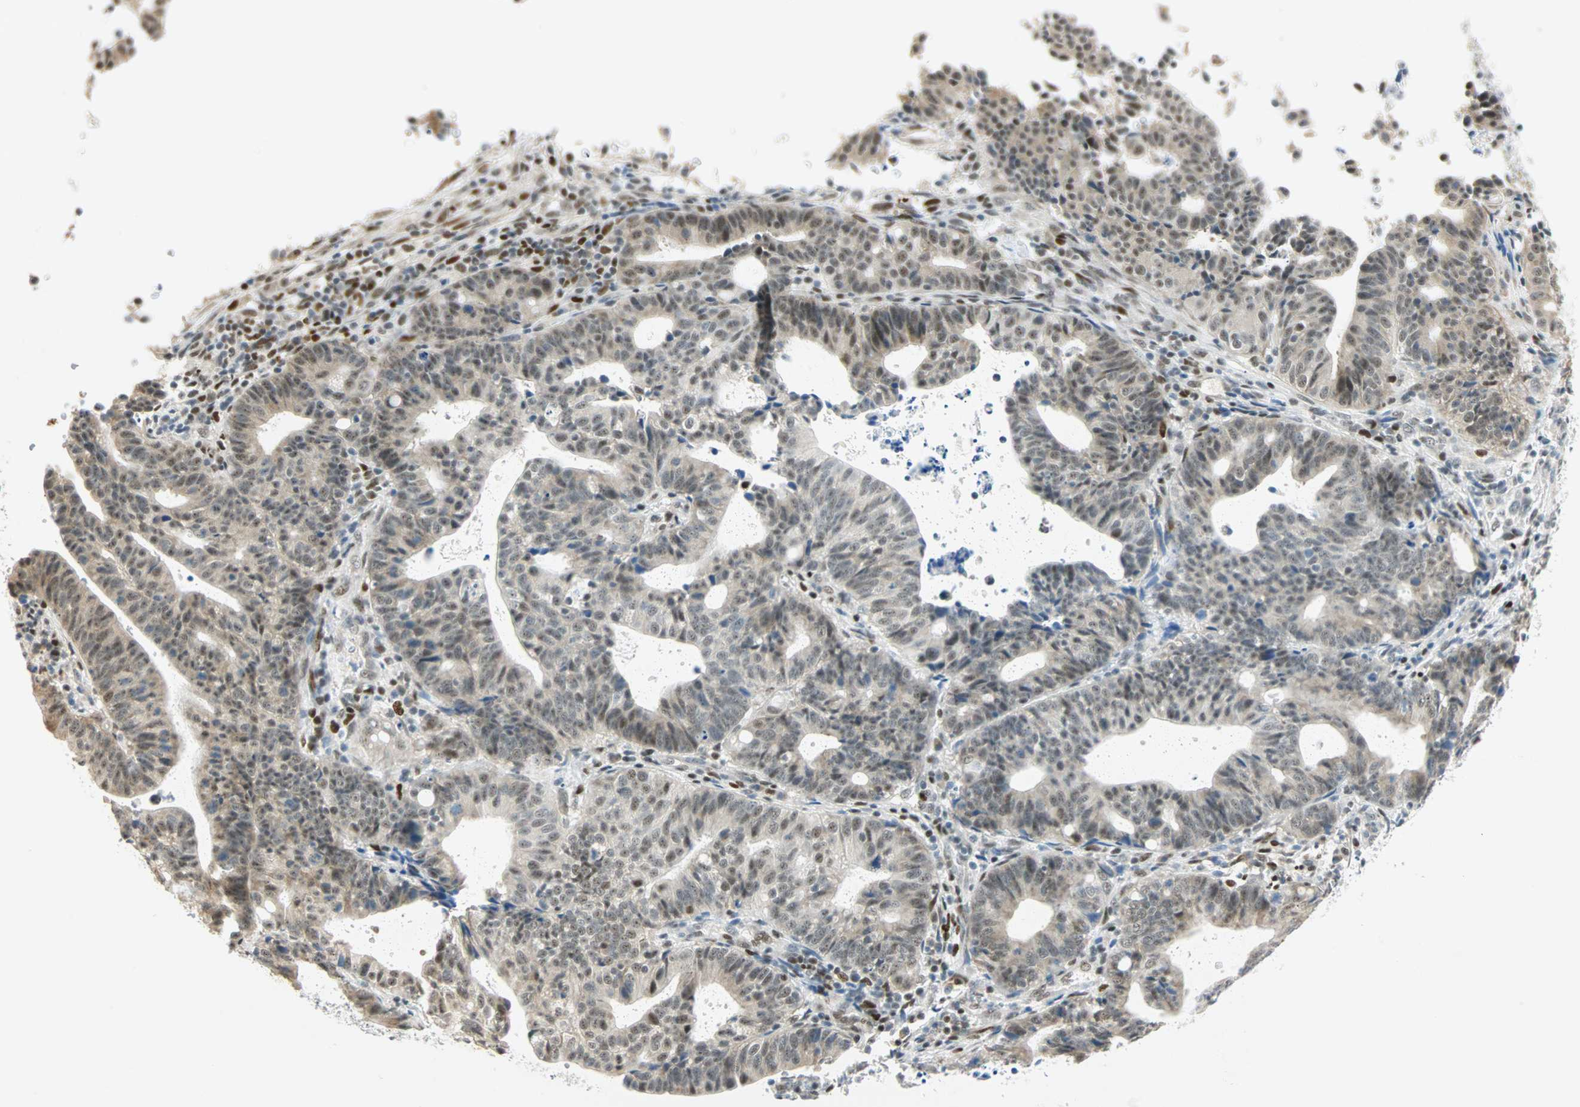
{"staining": {"intensity": "weak", "quantity": "<25%", "location": "nuclear"}, "tissue": "endometrial cancer", "cell_type": "Tumor cells", "image_type": "cancer", "snomed": [{"axis": "morphology", "description": "Adenocarcinoma, NOS"}, {"axis": "topography", "description": "Uterus"}], "caption": "DAB (3,3'-diaminobenzidine) immunohistochemical staining of human endometrial cancer reveals no significant positivity in tumor cells.", "gene": "MSX2", "patient": {"sex": "female", "age": 83}}